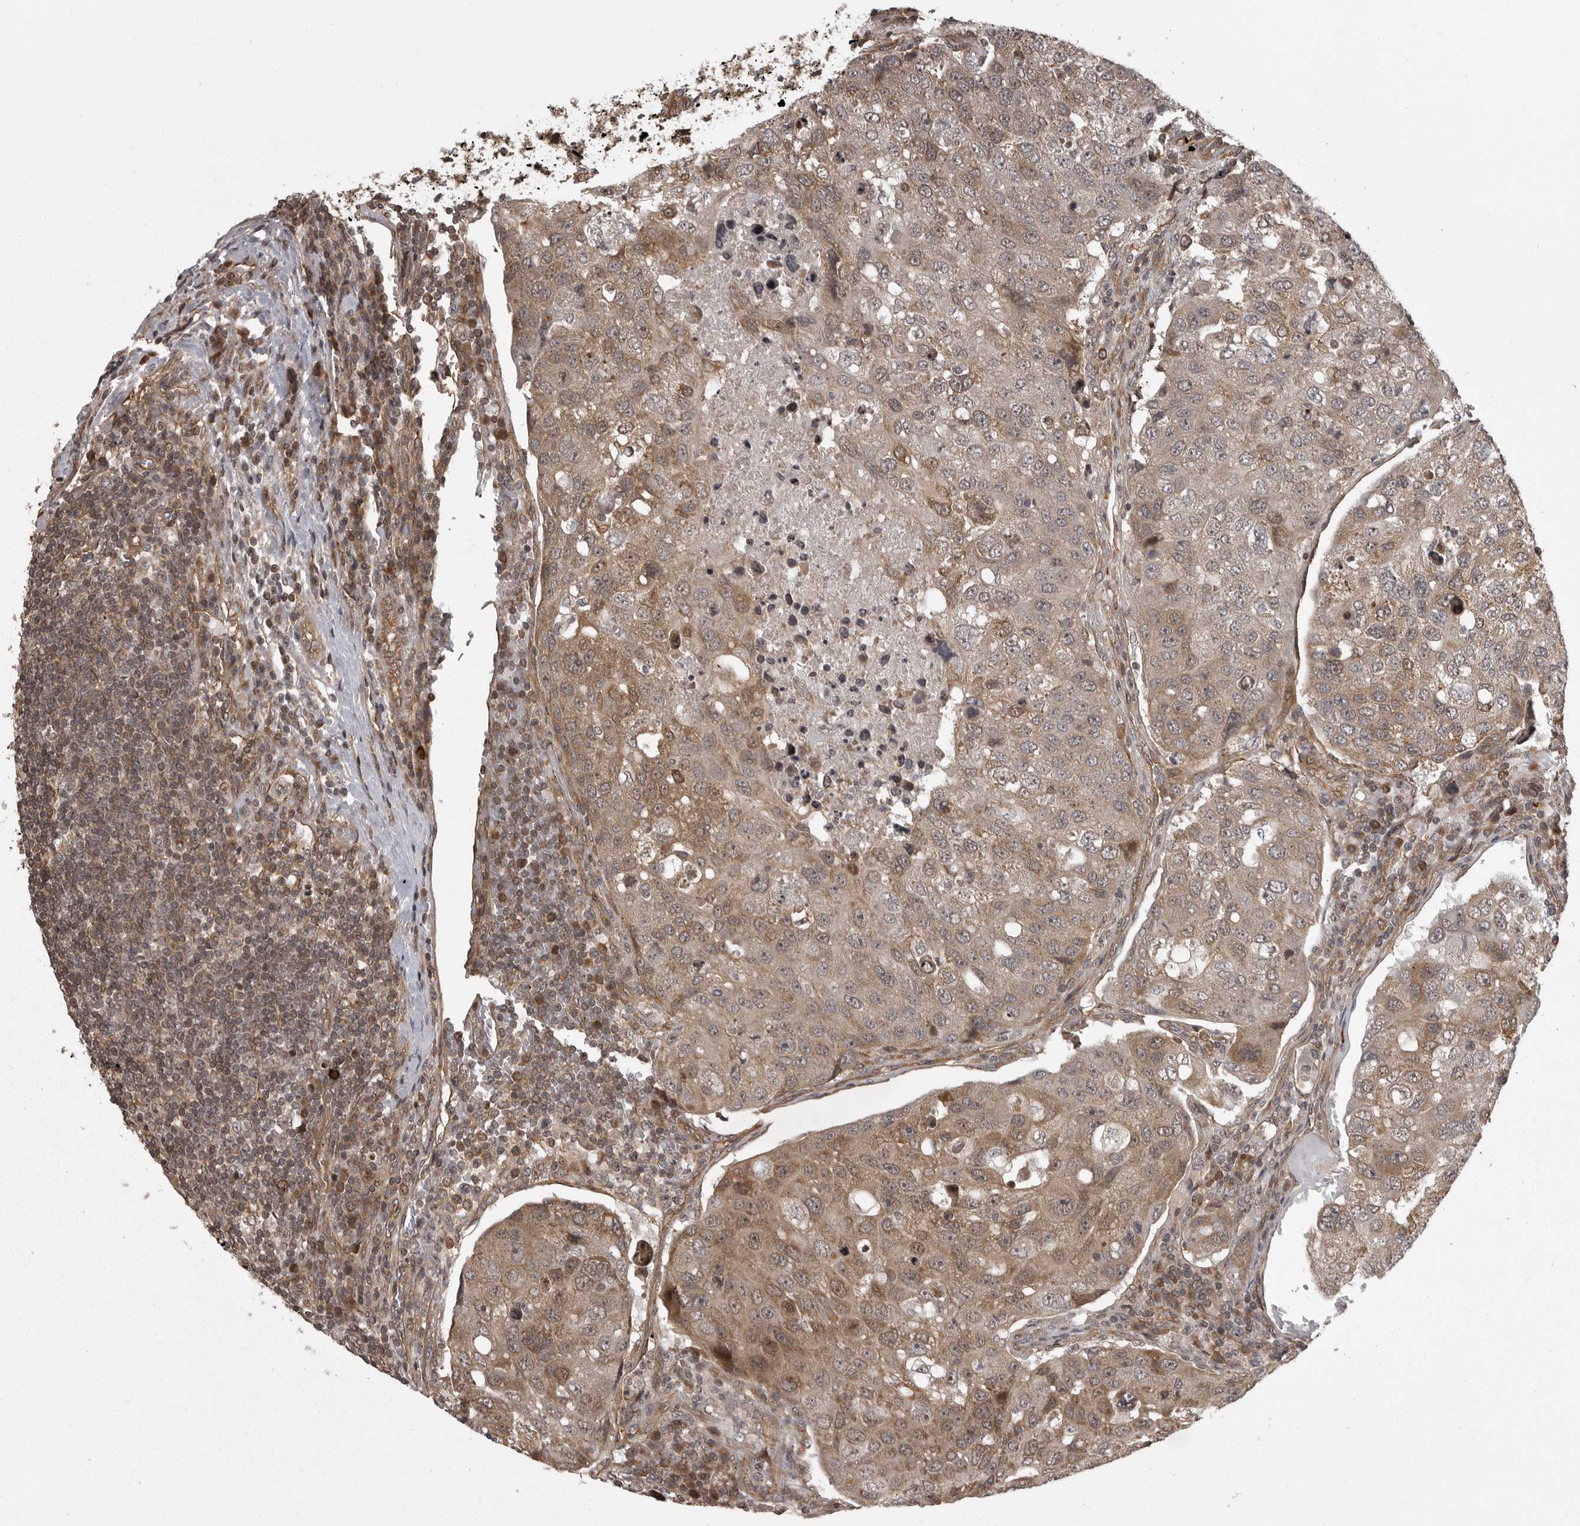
{"staining": {"intensity": "moderate", "quantity": "25%-75%", "location": "cytoplasmic/membranous"}, "tissue": "urothelial cancer", "cell_type": "Tumor cells", "image_type": "cancer", "snomed": [{"axis": "morphology", "description": "Urothelial carcinoma, High grade"}, {"axis": "topography", "description": "Lymph node"}, {"axis": "topography", "description": "Urinary bladder"}], "caption": "Protein staining reveals moderate cytoplasmic/membranous expression in about 25%-75% of tumor cells in high-grade urothelial carcinoma.", "gene": "DNAJC8", "patient": {"sex": "male", "age": 51}}